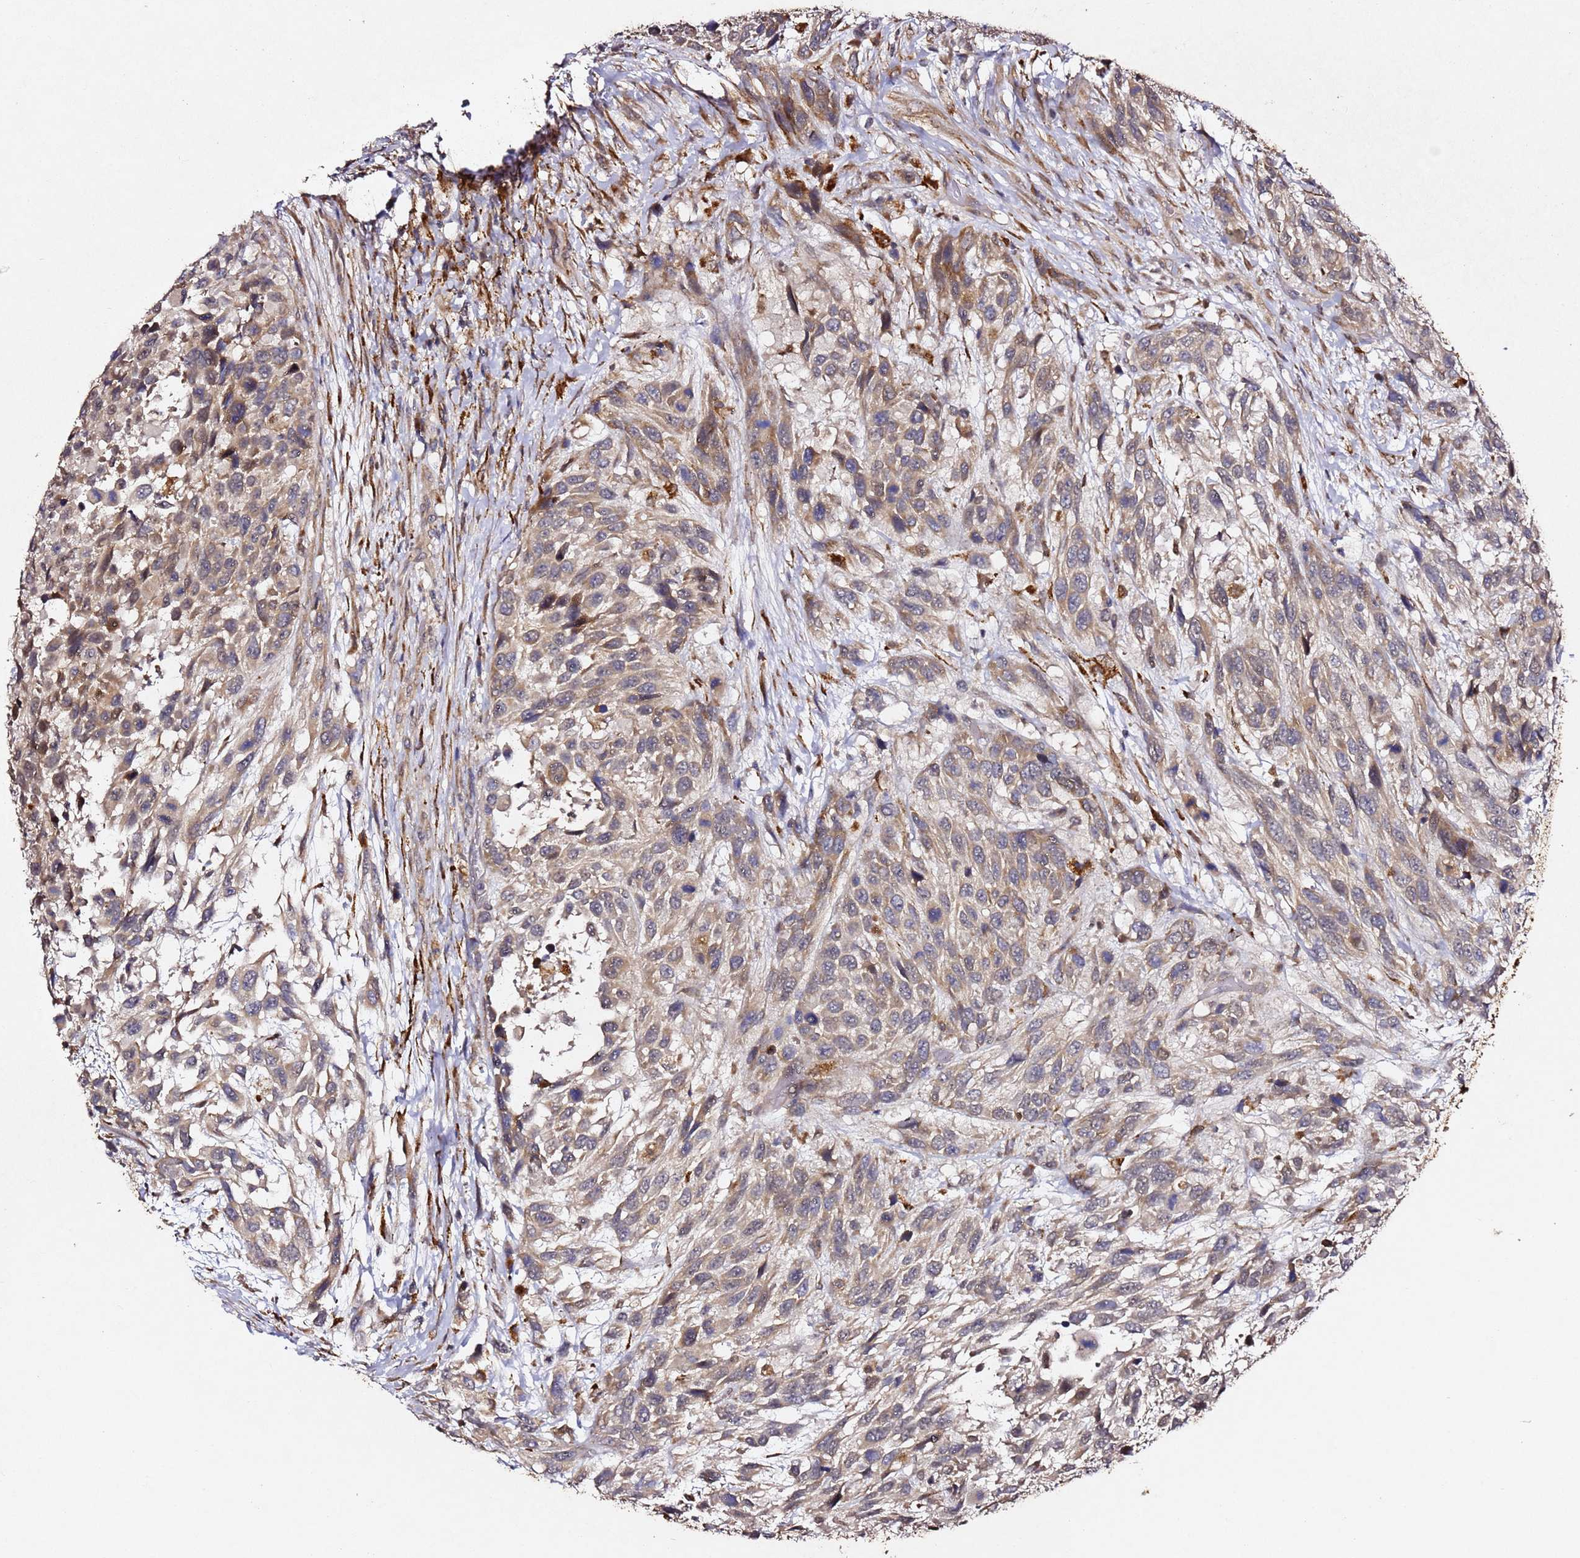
{"staining": {"intensity": "moderate", "quantity": "<25%", "location": "cytoplasmic/membranous"}, "tissue": "urothelial cancer", "cell_type": "Tumor cells", "image_type": "cancer", "snomed": [{"axis": "morphology", "description": "Urothelial carcinoma, High grade"}, {"axis": "topography", "description": "Urinary bladder"}], "caption": "The micrograph reveals staining of urothelial carcinoma (high-grade), revealing moderate cytoplasmic/membranous protein positivity (brown color) within tumor cells.", "gene": "ALG11", "patient": {"sex": "female", "age": 70}}